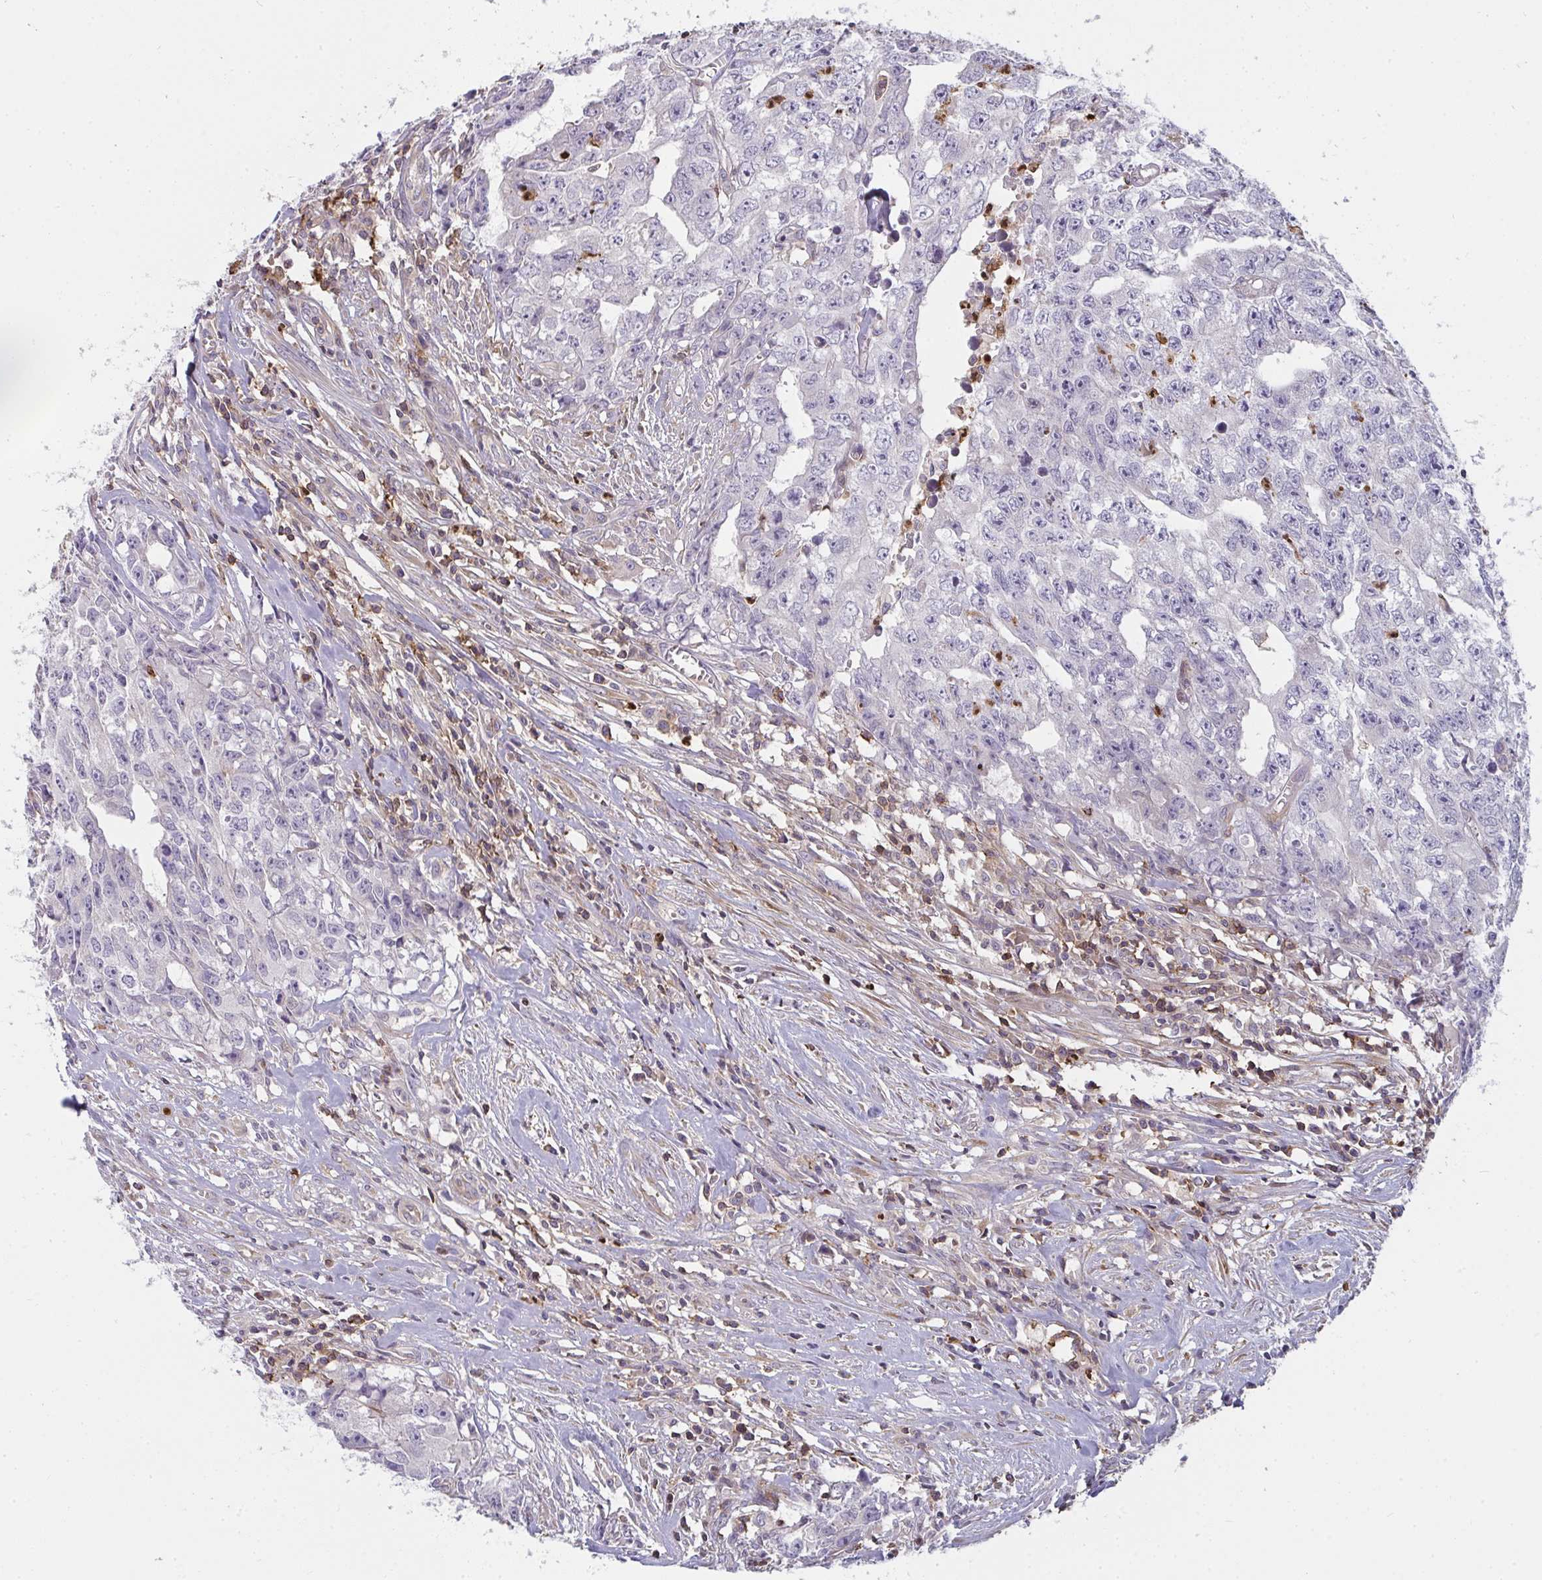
{"staining": {"intensity": "negative", "quantity": "none", "location": "none"}, "tissue": "testis cancer", "cell_type": "Tumor cells", "image_type": "cancer", "snomed": [{"axis": "morphology", "description": "Carcinoma, Embryonal, NOS"}, {"axis": "morphology", "description": "Teratoma, malignant, NOS"}, {"axis": "topography", "description": "Testis"}], "caption": "Immunohistochemistry (IHC) of human embryonal carcinoma (testis) shows no positivity in tumor cells.", "gene": "CSF3R", "patient": {"sex": "male", "age": 24}}